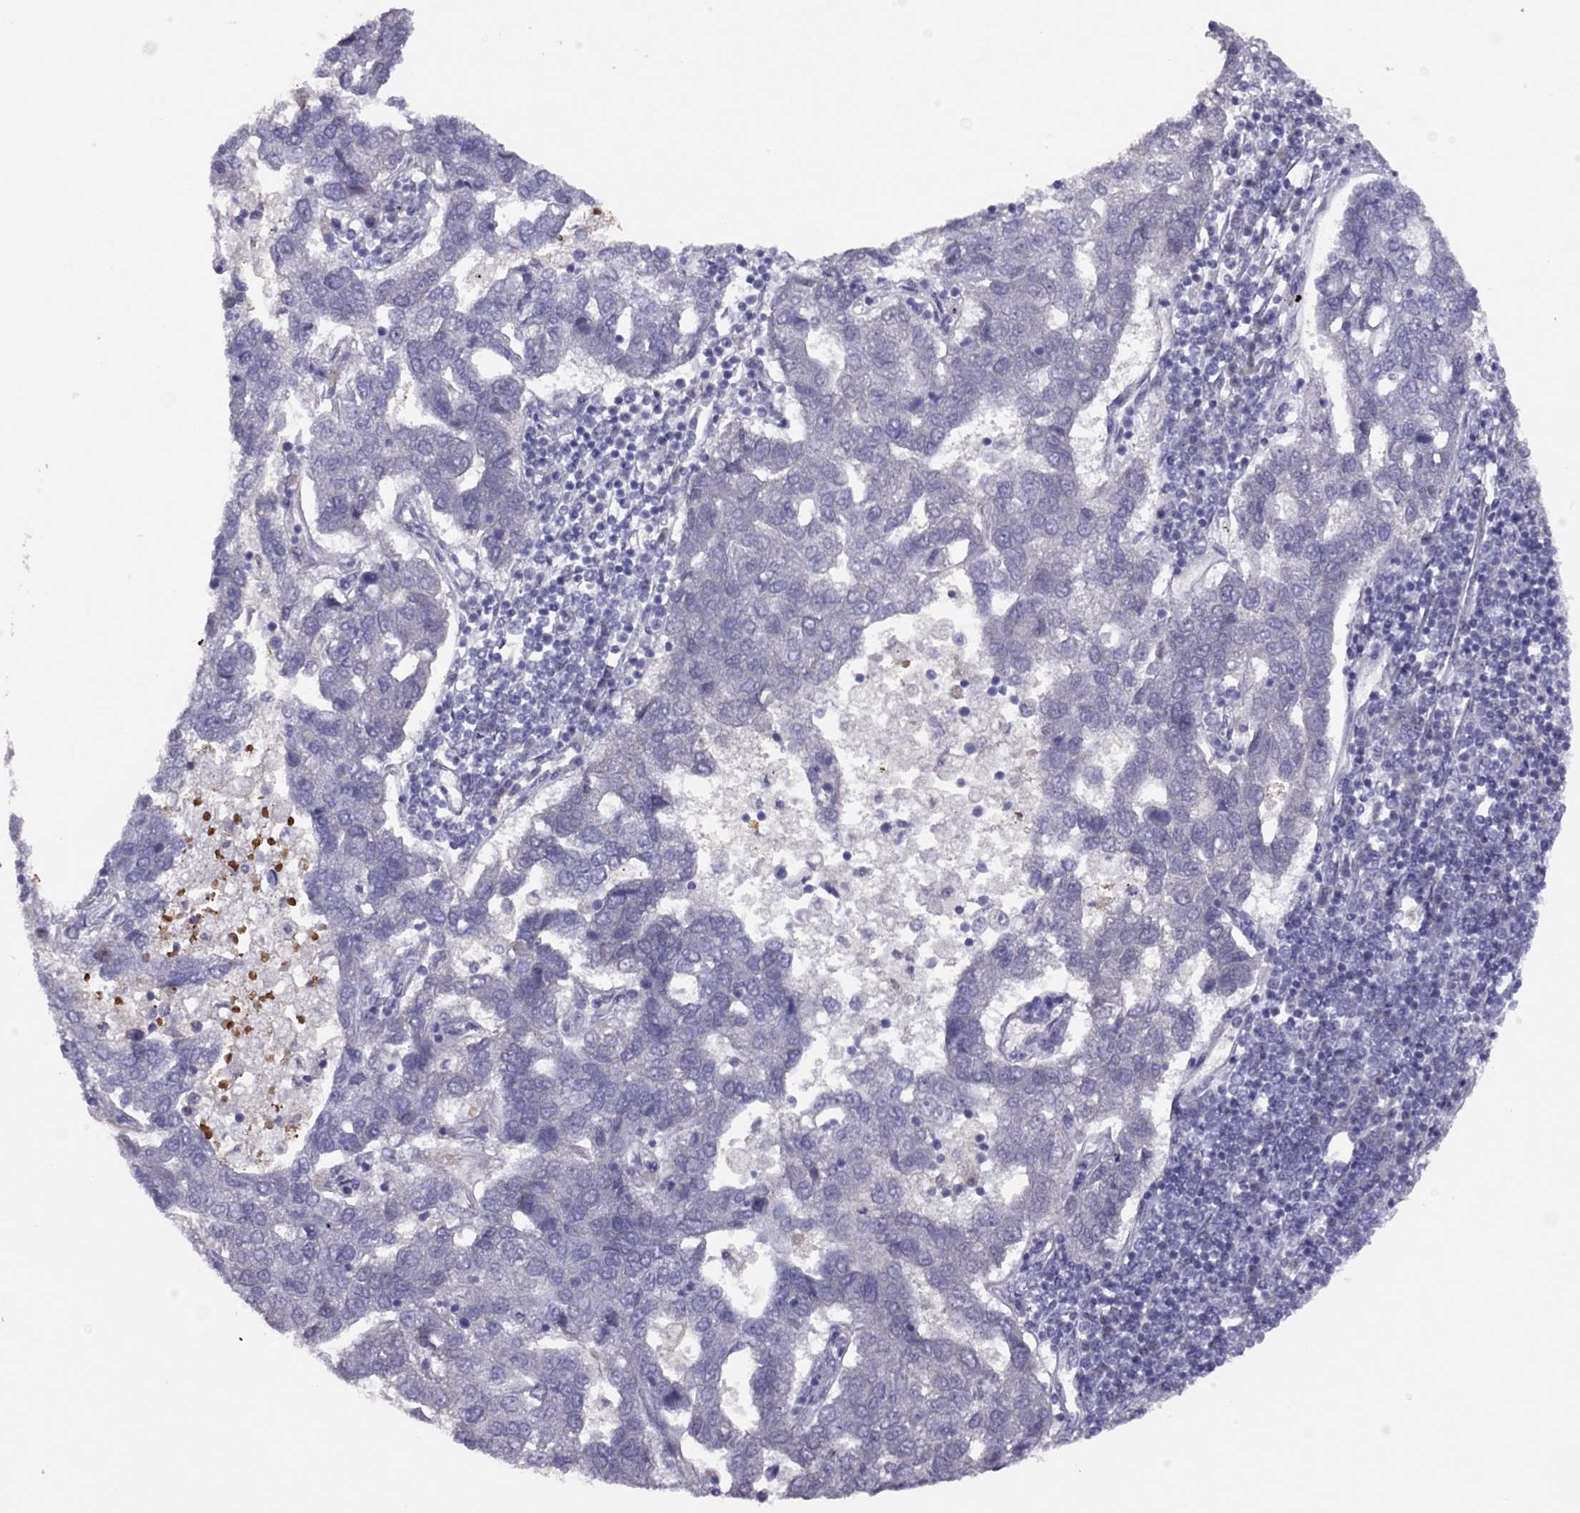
{"staining": {"intensity": "negative", "quantity": "none", "location": "none"}, "tissue": "pancreatic cancer", "cell_type": "Tumor cells", "image_type": "cancer", "snomed": [{"axis": "morphology", "description": "Adenocarcinoma, NOS"}, {"axis": "topography", "description": "Pancreas"}], "caption": "Immunohistochemical staining of human pancreatic cancer (adenocarcinoma) exhibits no significant positivity in tumor cells.", "gene": "RHD", "patient": {"sex": "female", "age": 61}}